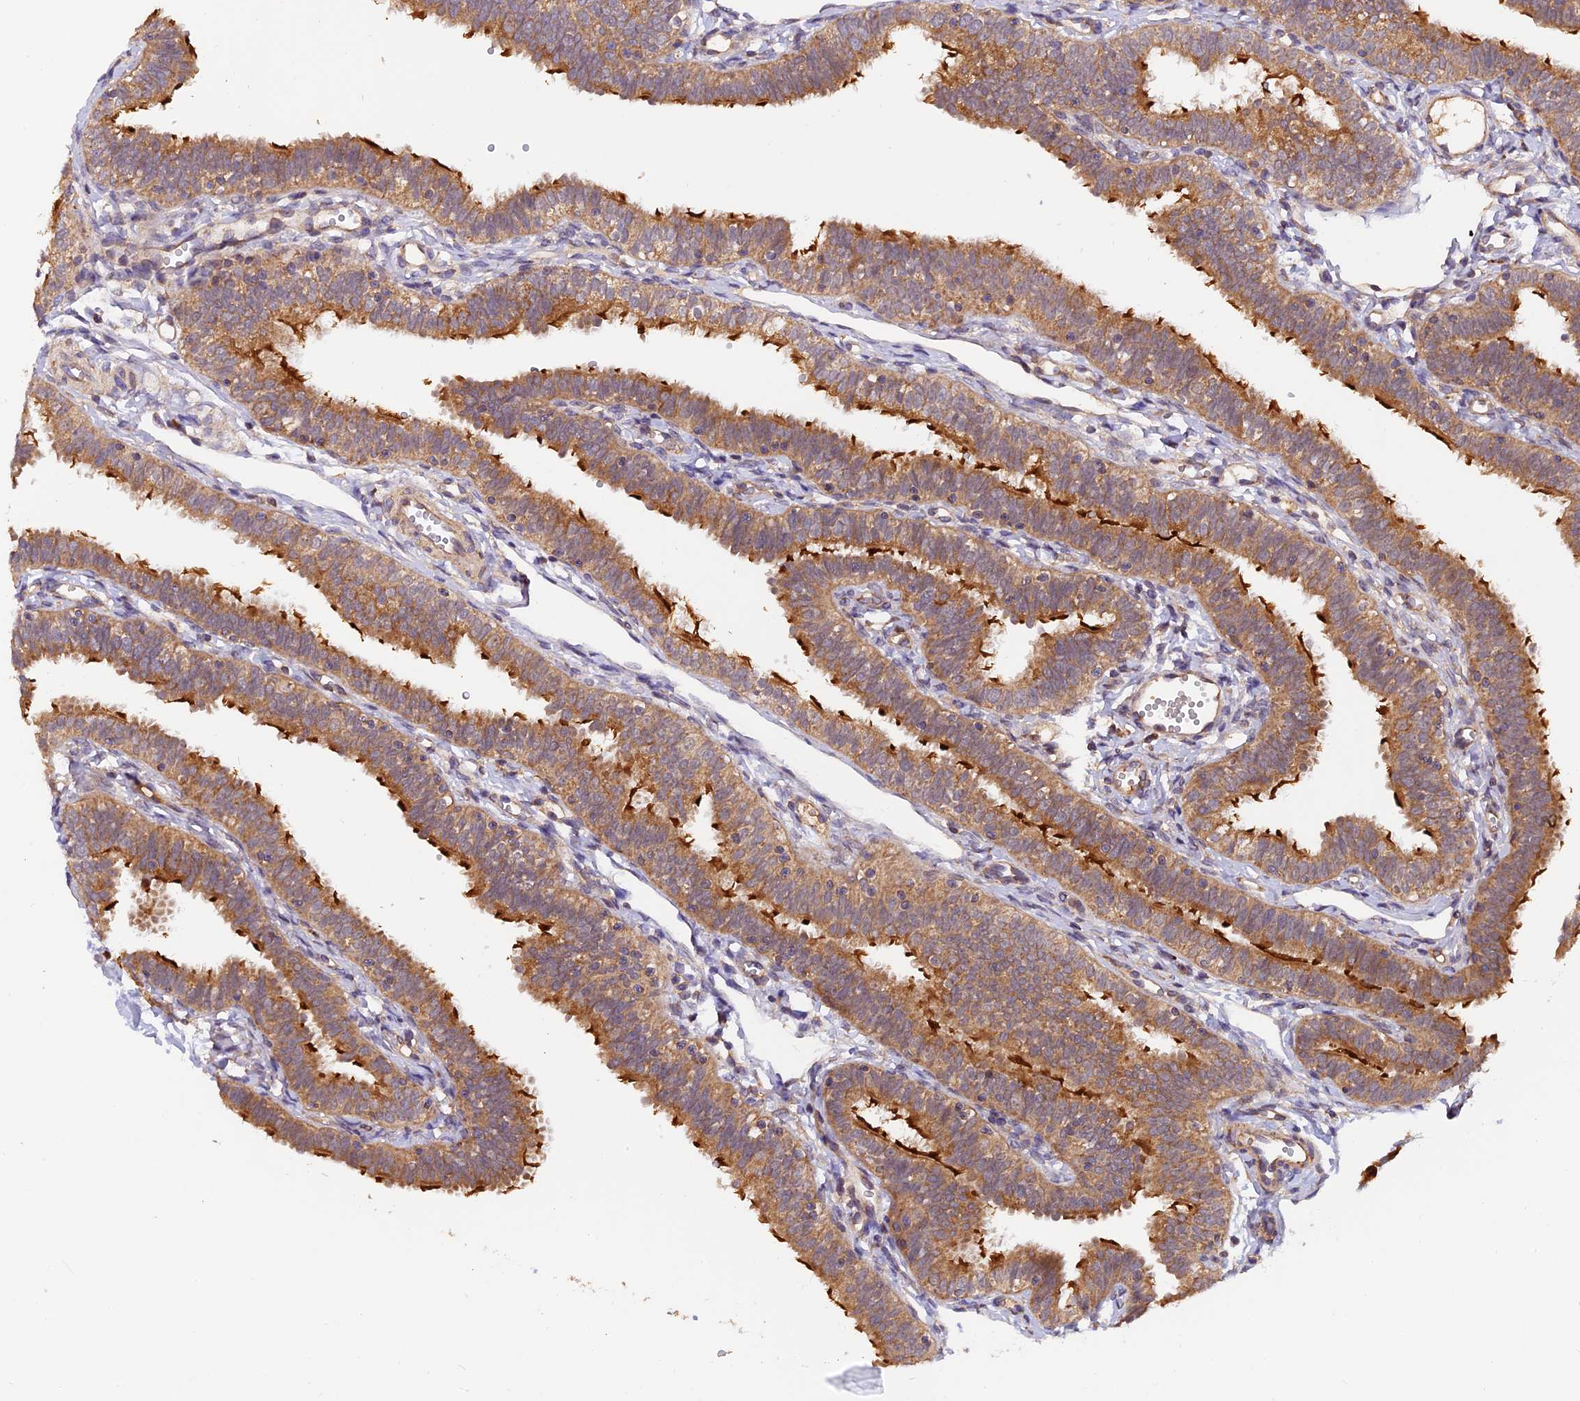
{"staining": {"intensity": "strong", "quantity": "25%-75%", "location": "cytoplasmic/membranous"}, "tissue": "fallopian tube", "cell_type": "Glandular cells", "image_type": "normal", "snomed": [{"axis": "morphology", "description": "Normal tissue, NOS"}, {"axis": "topography", "description": "Fallopian tube"}], "caption": "Immunohistochemistry (IHC) image of normal fallopian tube stained for a protein (brown), which shows high levels of strong cytoplasmic/membranous positivity in approximately 25%-75% of glandular cells.", "gene": "MNS1", "patient": {"sex": "female", "age": 35}}